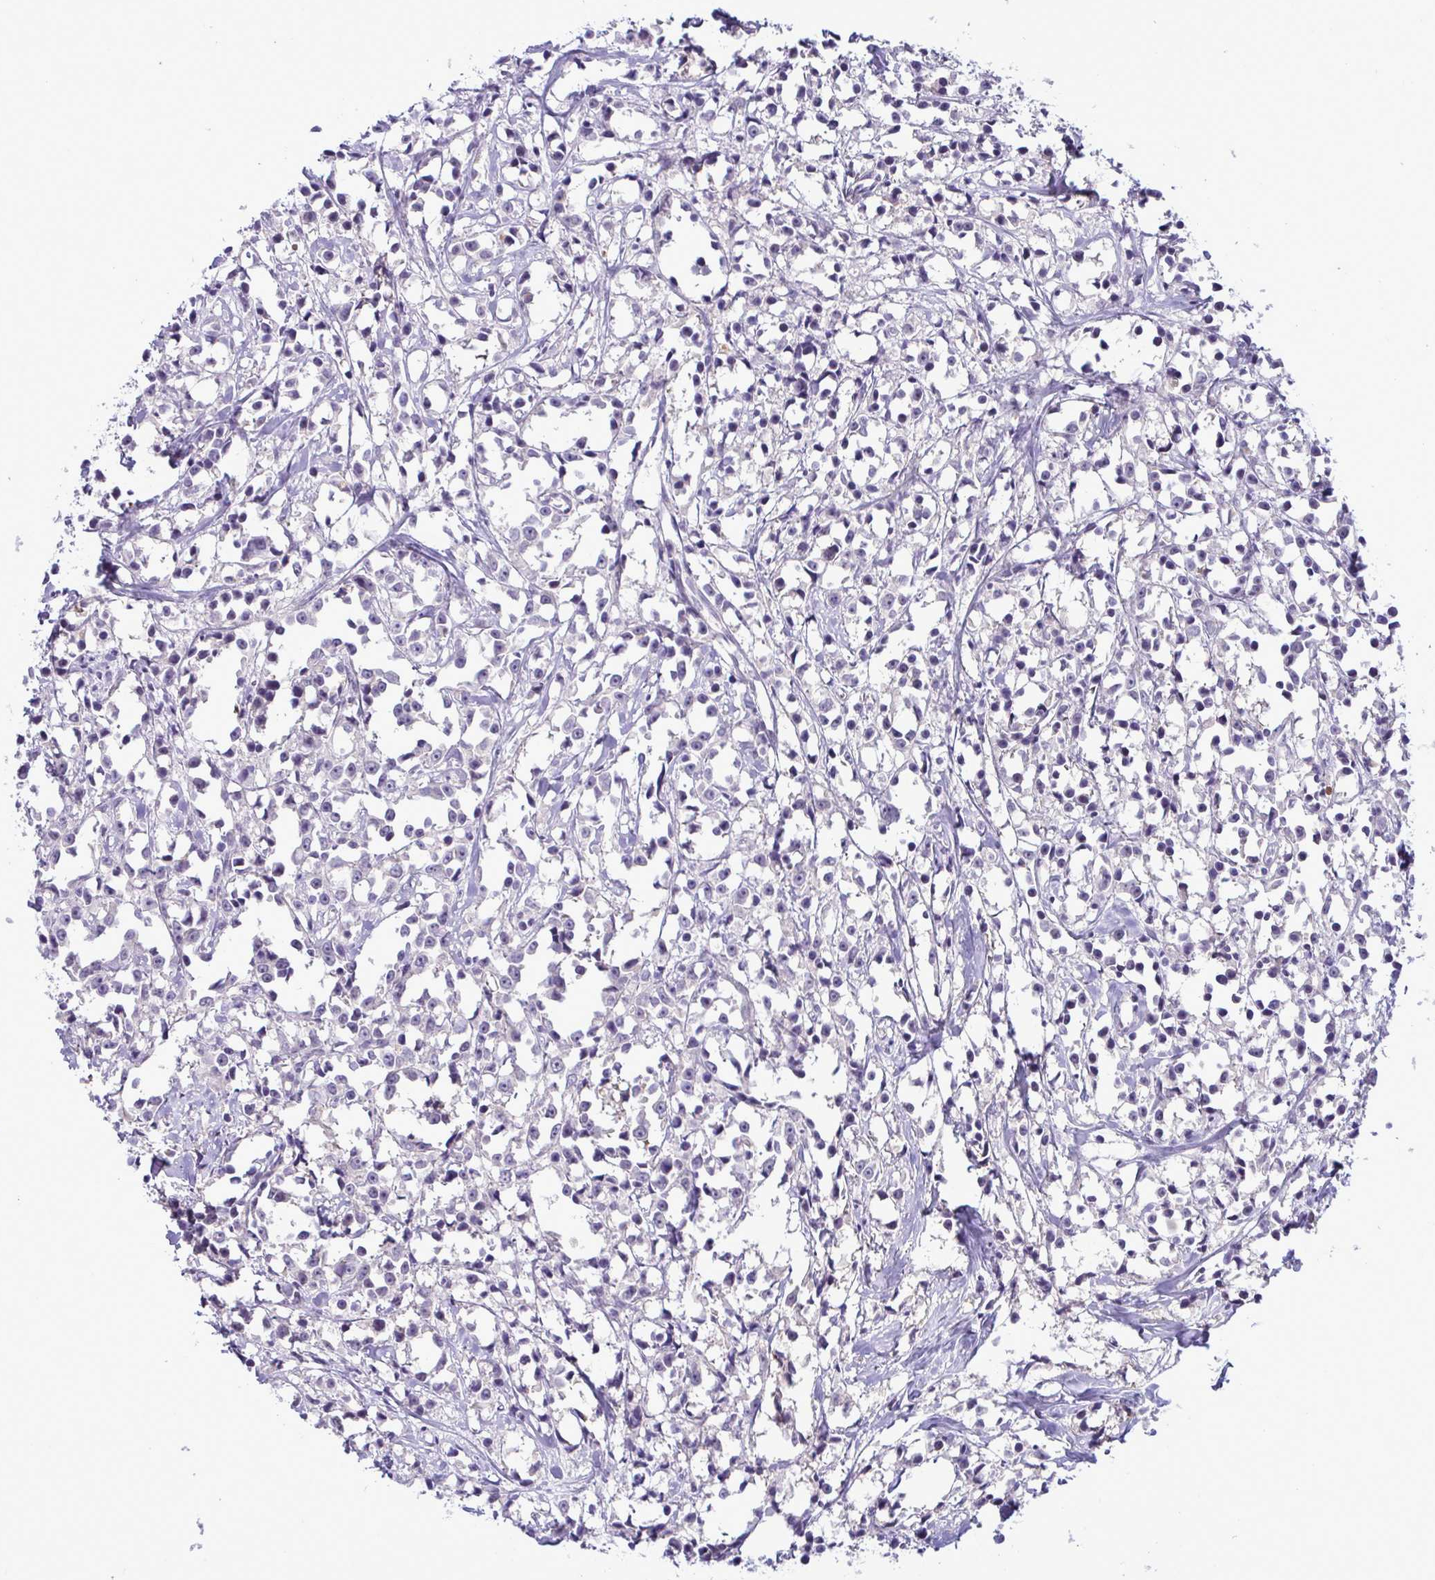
{"staining": {"intensity": "negative", "quantity": "none", "location": "none"}, "tissue": "breast cancer", "cell_type": "Tumor cells", "image_type": "cancer", "snomed": [{"axis": "morphology", "description": "Duct carcinoma"}, {"axis": "topography", "description": "Breast"}], "caption": "Immunohistochemistry (IHC) of invasive ductal carcinoma (breast) reveals no positivity in tumor cells.", "gene": "SYNPO2L", "patient": {"sex": "female", "age": 80}}